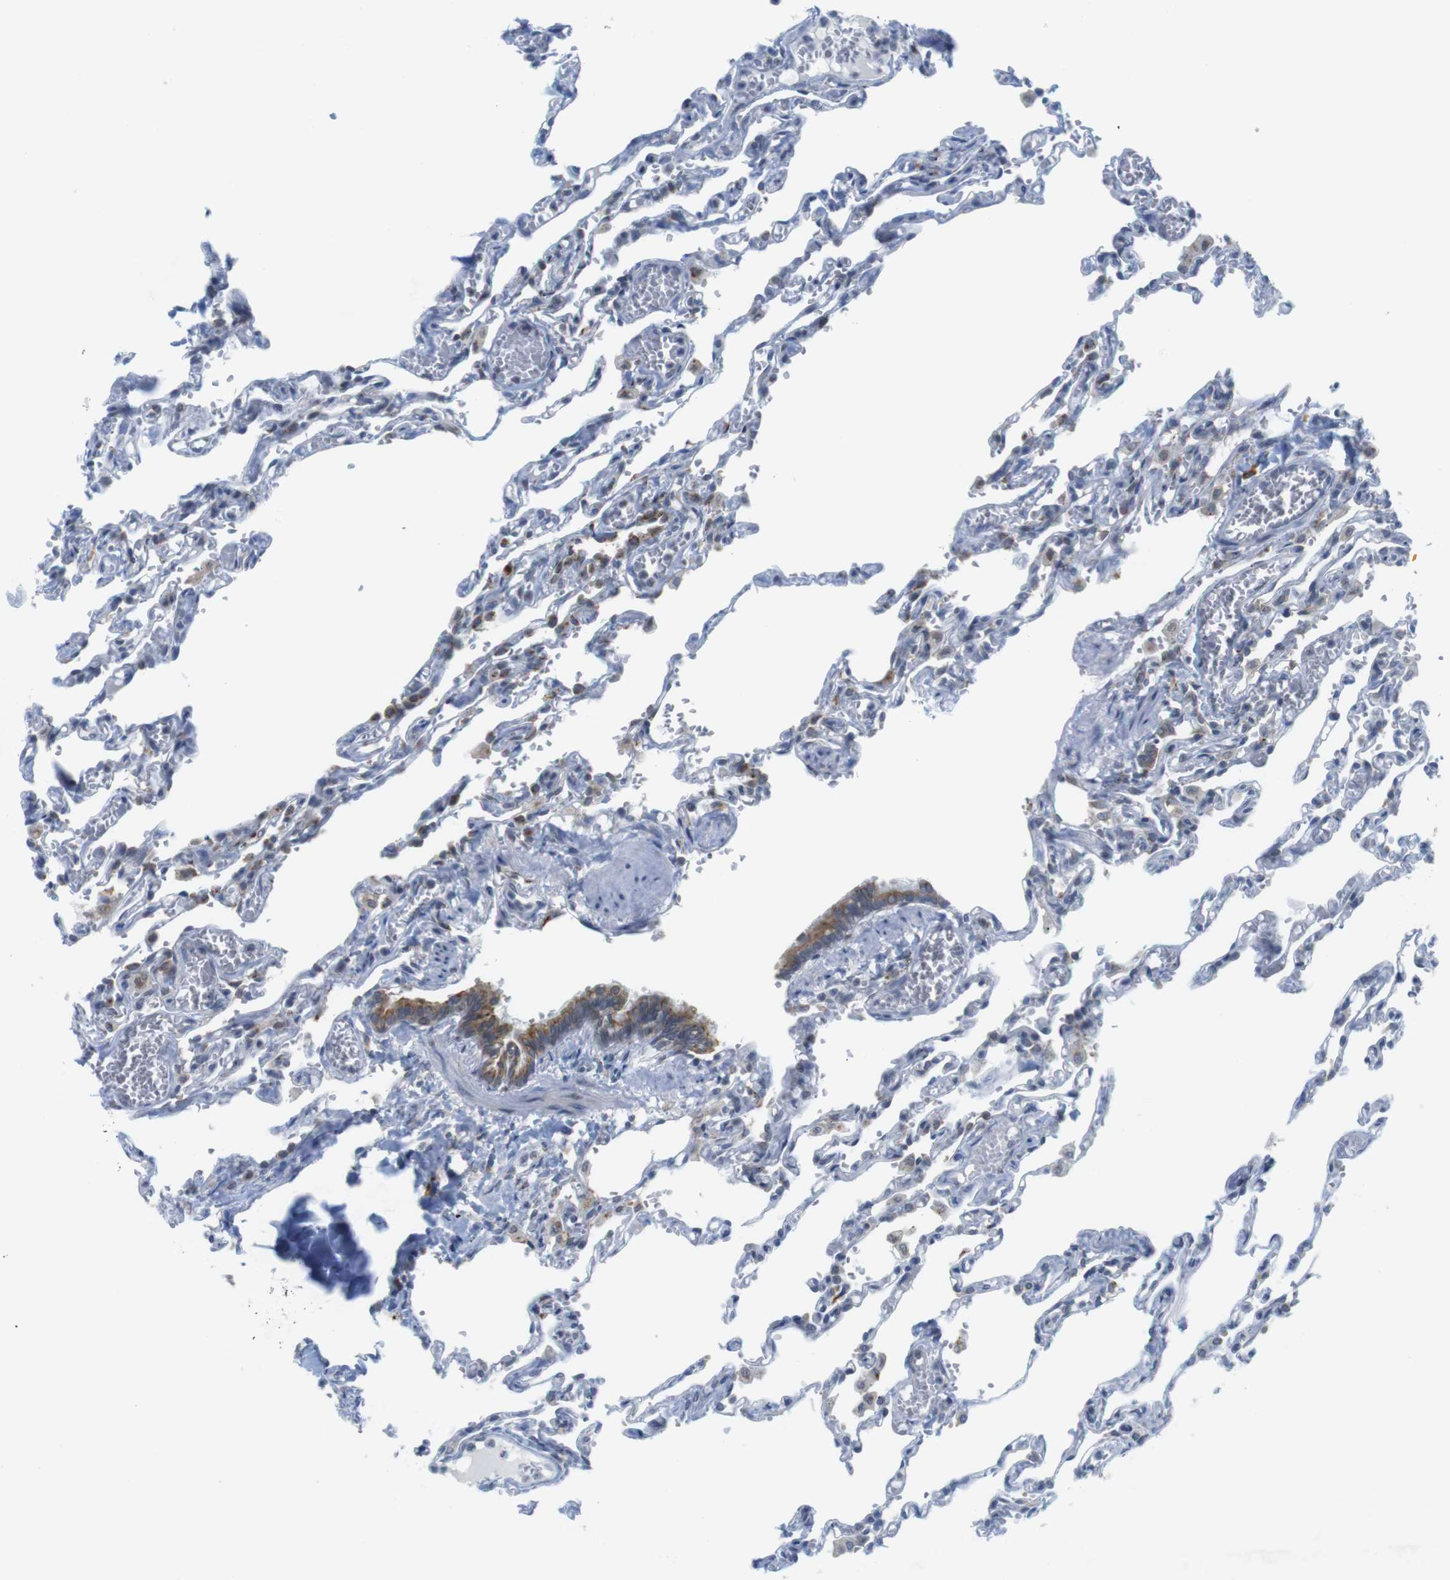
{"staining": {"intensity": "moderate", "quantity": "<25%", "location": "cytoplasmic/membranous"}, "tissue": "lung", "cell_type": "Alveolar cells", "image_type": "normal", "snomed": [{"axis": "morphology", "description": "Normal tissue, NOS"}, {"axis": "topography", "description": "Lung"}], "caption": "The micrograph reveals a brown stain indicating the presence of a protein in the cytoplasmic/membranous of alveolar cells in lung. (brown staining indicates protein expression, while blue staining denotes nuclei).", "gene": "ERGIC3", "patient": {"sex": "male", "age": 21}}